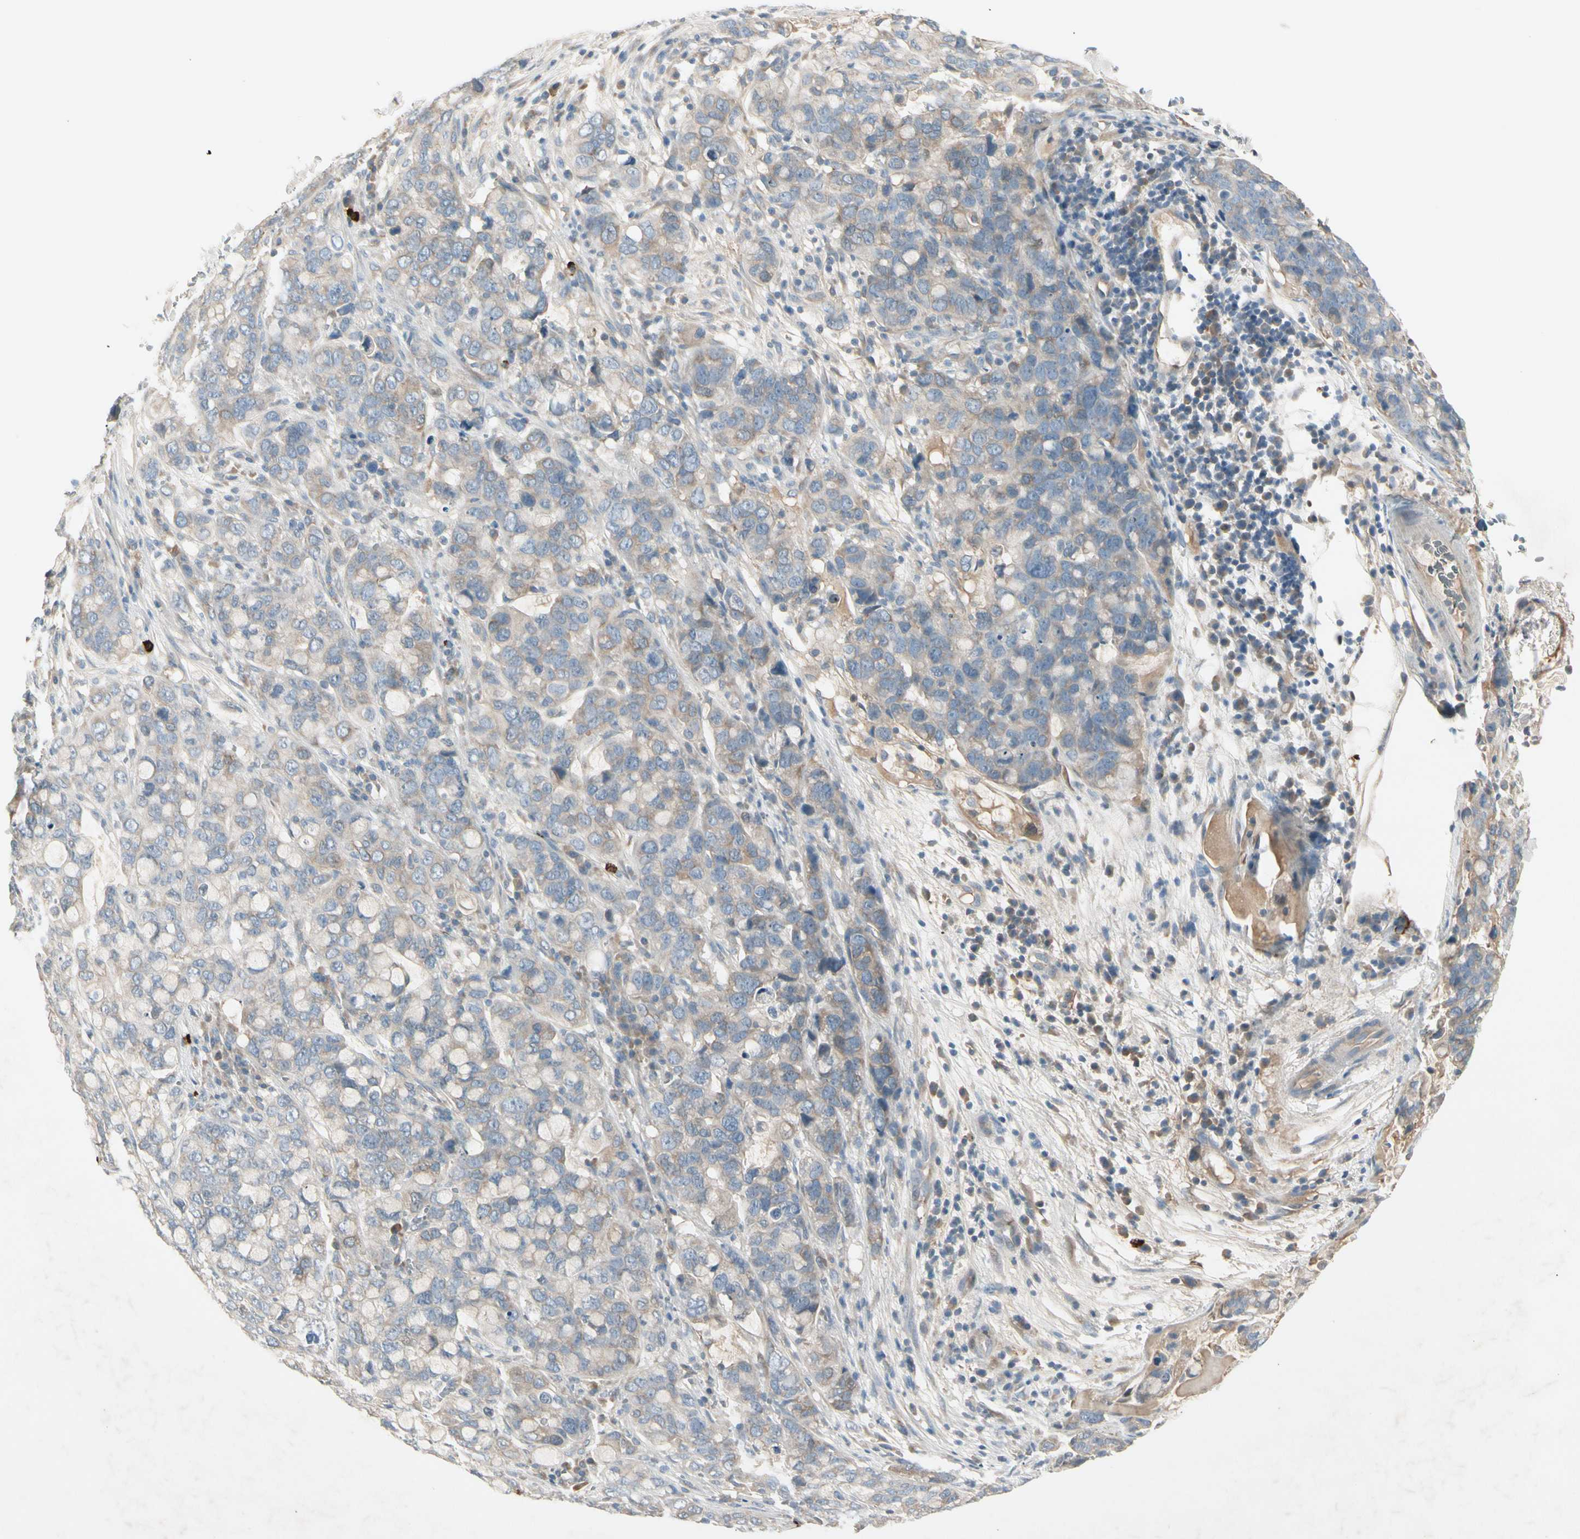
{"staining": {"intensity": "weak", "quantity": "25%-75%", "location": "cytoplasmic/membranous"}, "tissue": "stomach cancer", "cell_type": "Tumor cells", "image_type": "cancer", "snomed": [{"axis": "morphology", "description": "Adenocarcinoma, NOS"}, {"axis": "topography", "description": "Stomach, lower"}], "caption": "Adenocarcinoma (stomach) stained for a protein (brown) reveals weak cytoplasmic/membranous positive staining in approximately 25%-75% of tumor cells.", "gene": "MAPRE3", "patient": {"sex": "male", "age": 84}}